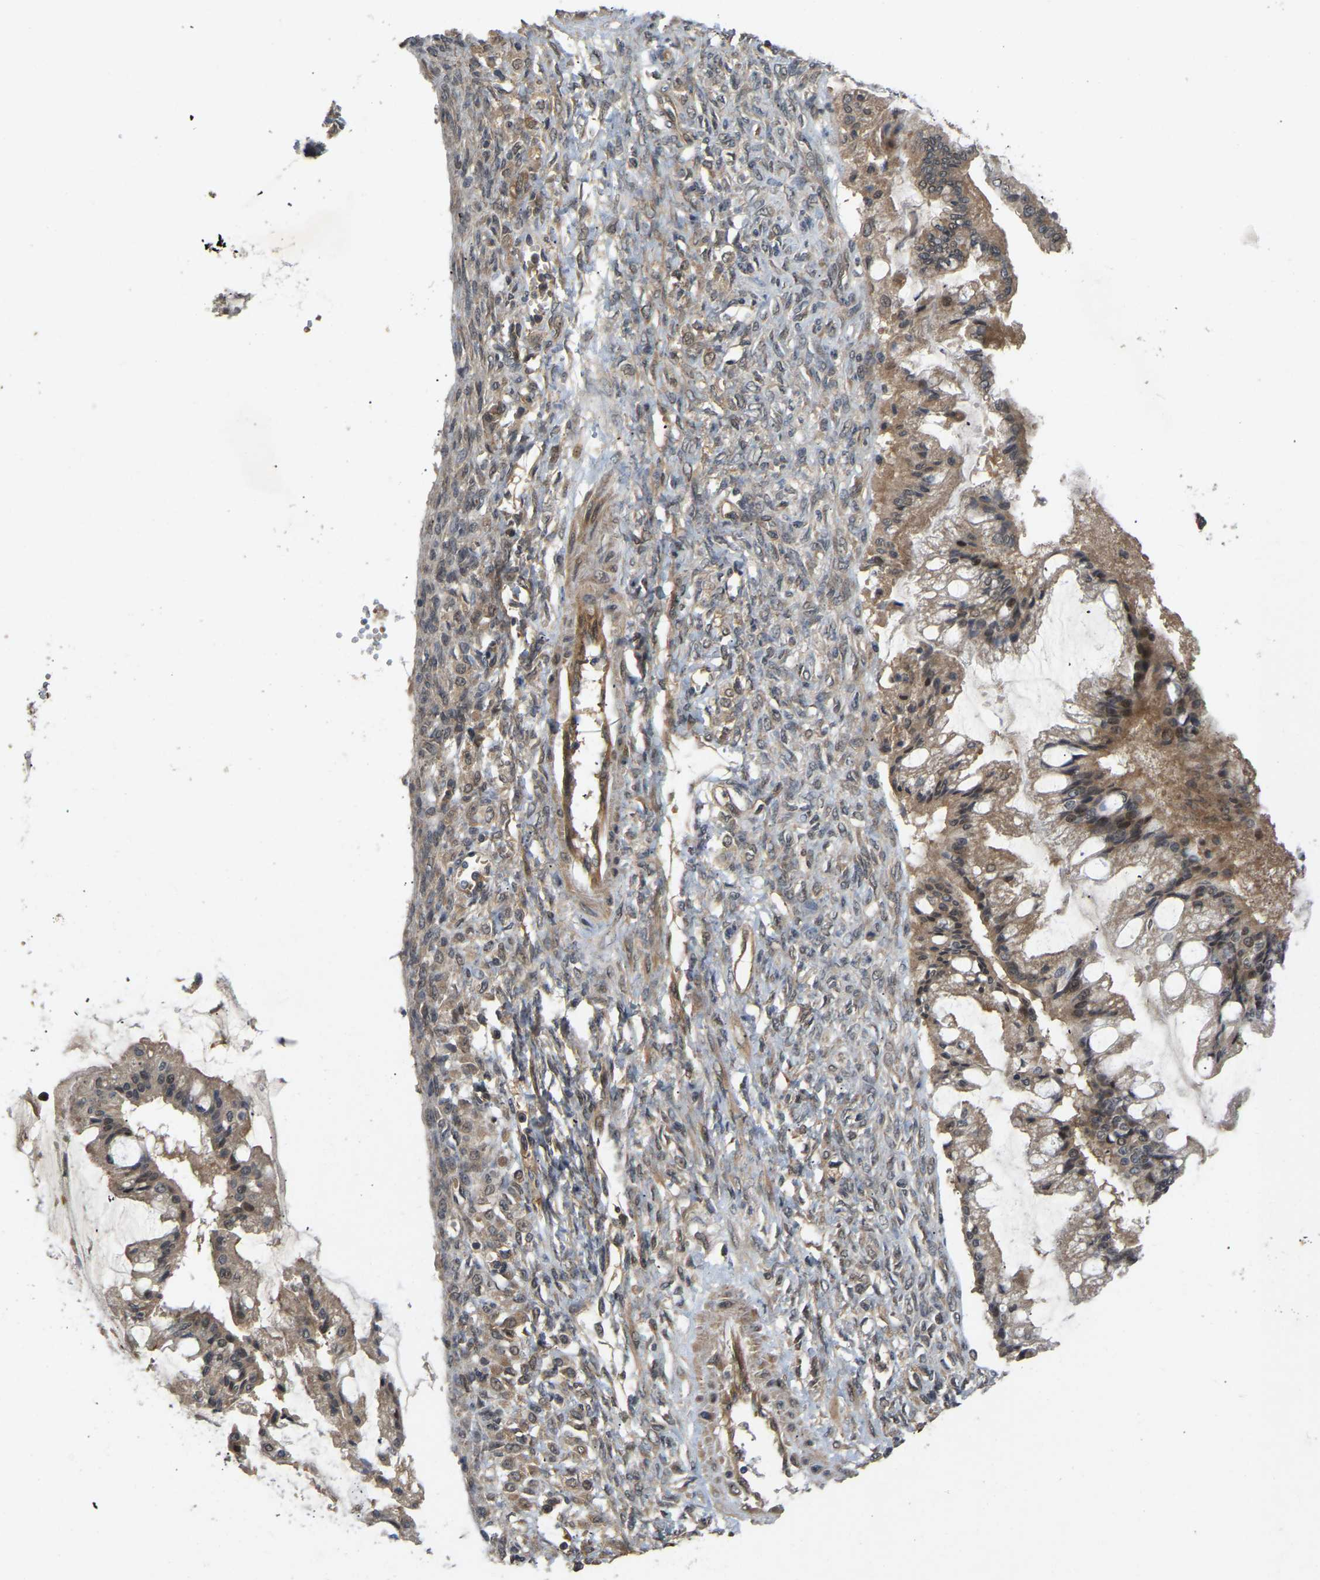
{"staining": {"intensity": "moderate", "quantity": ">75%", "location": "cytoplasmic/membranous"}, "tissue": "ovarian cancer", "cell_type": "Tumor cells", "image_type": "cancer", "snomed": [{"axis": "morphology", "description": "Cystadenocarcinoma, mucinous, NOS"}, {"axis": "topography", "description": "Ovary"}], "caption": "A brown stain labels moderate cytoplasmic/membranous expression of a protein in mucinous cystadenocarcinoma (ovarian) tumor cells.", "gene": "LIMK2", "patient": {"sex": "female", "age": 73}}